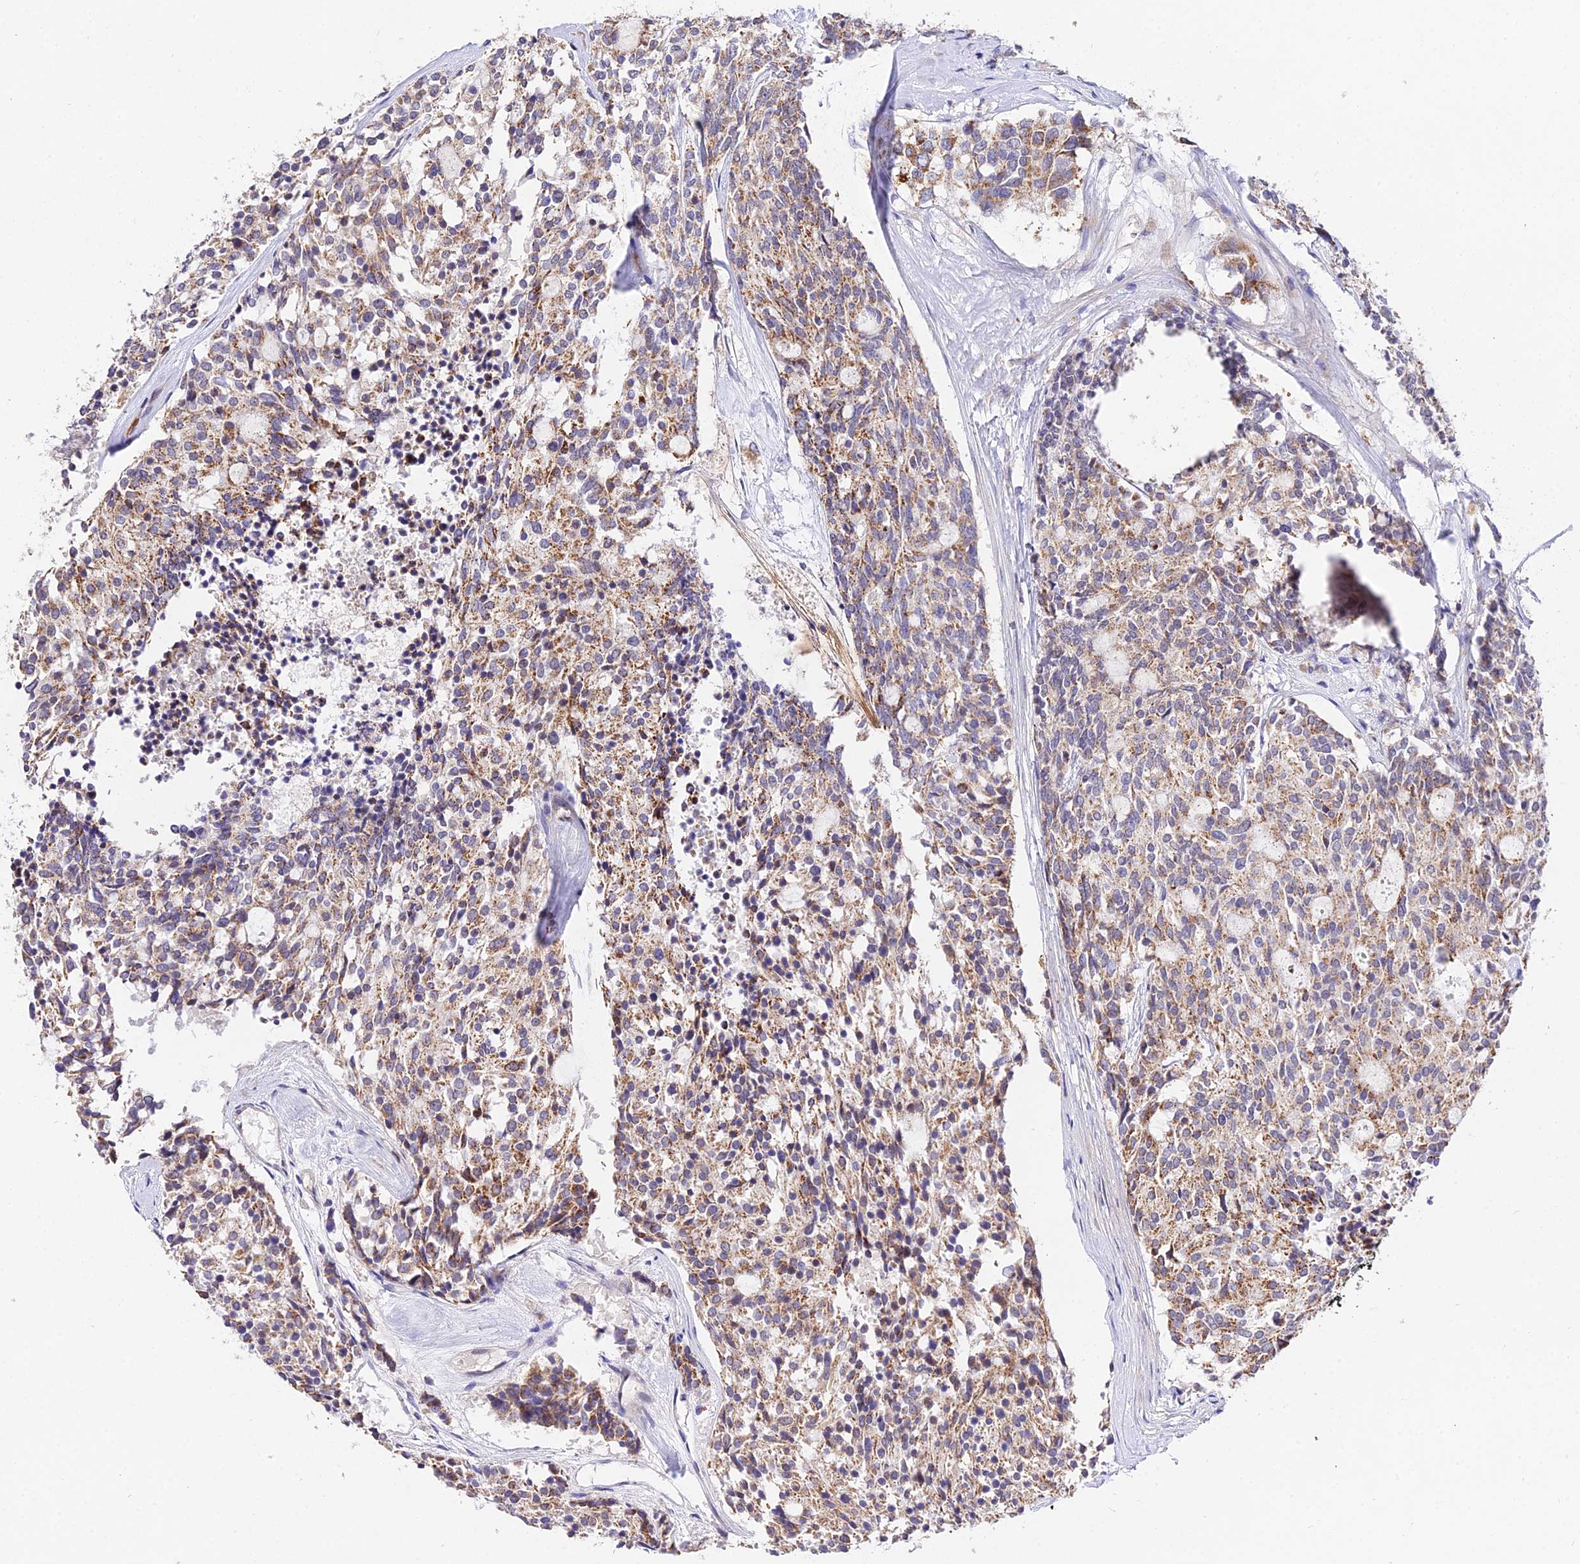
{"staining": {"intensity": "moderate", "quantity": ">75%", "location": "cytoplasmic/membranous"}, "tissue": "carcinoid", "cell_type": "Tumor cells", "image_type": "cancer", "snomed": [{"axis": "morphology", "description": "Carcinoid, malignant, NOS"}, {"axis": "topography", "description": "Pancreas"}], "caption": "Moderate cytoplasmic/membranous positivity is appreciated in about >75% of tumor cells in carcinoid. (DAB IHC, brown staining for protein, blue staining for nuclei).", "gene": "WDR5B", "patient": {"sex": "female", "age": 54}}